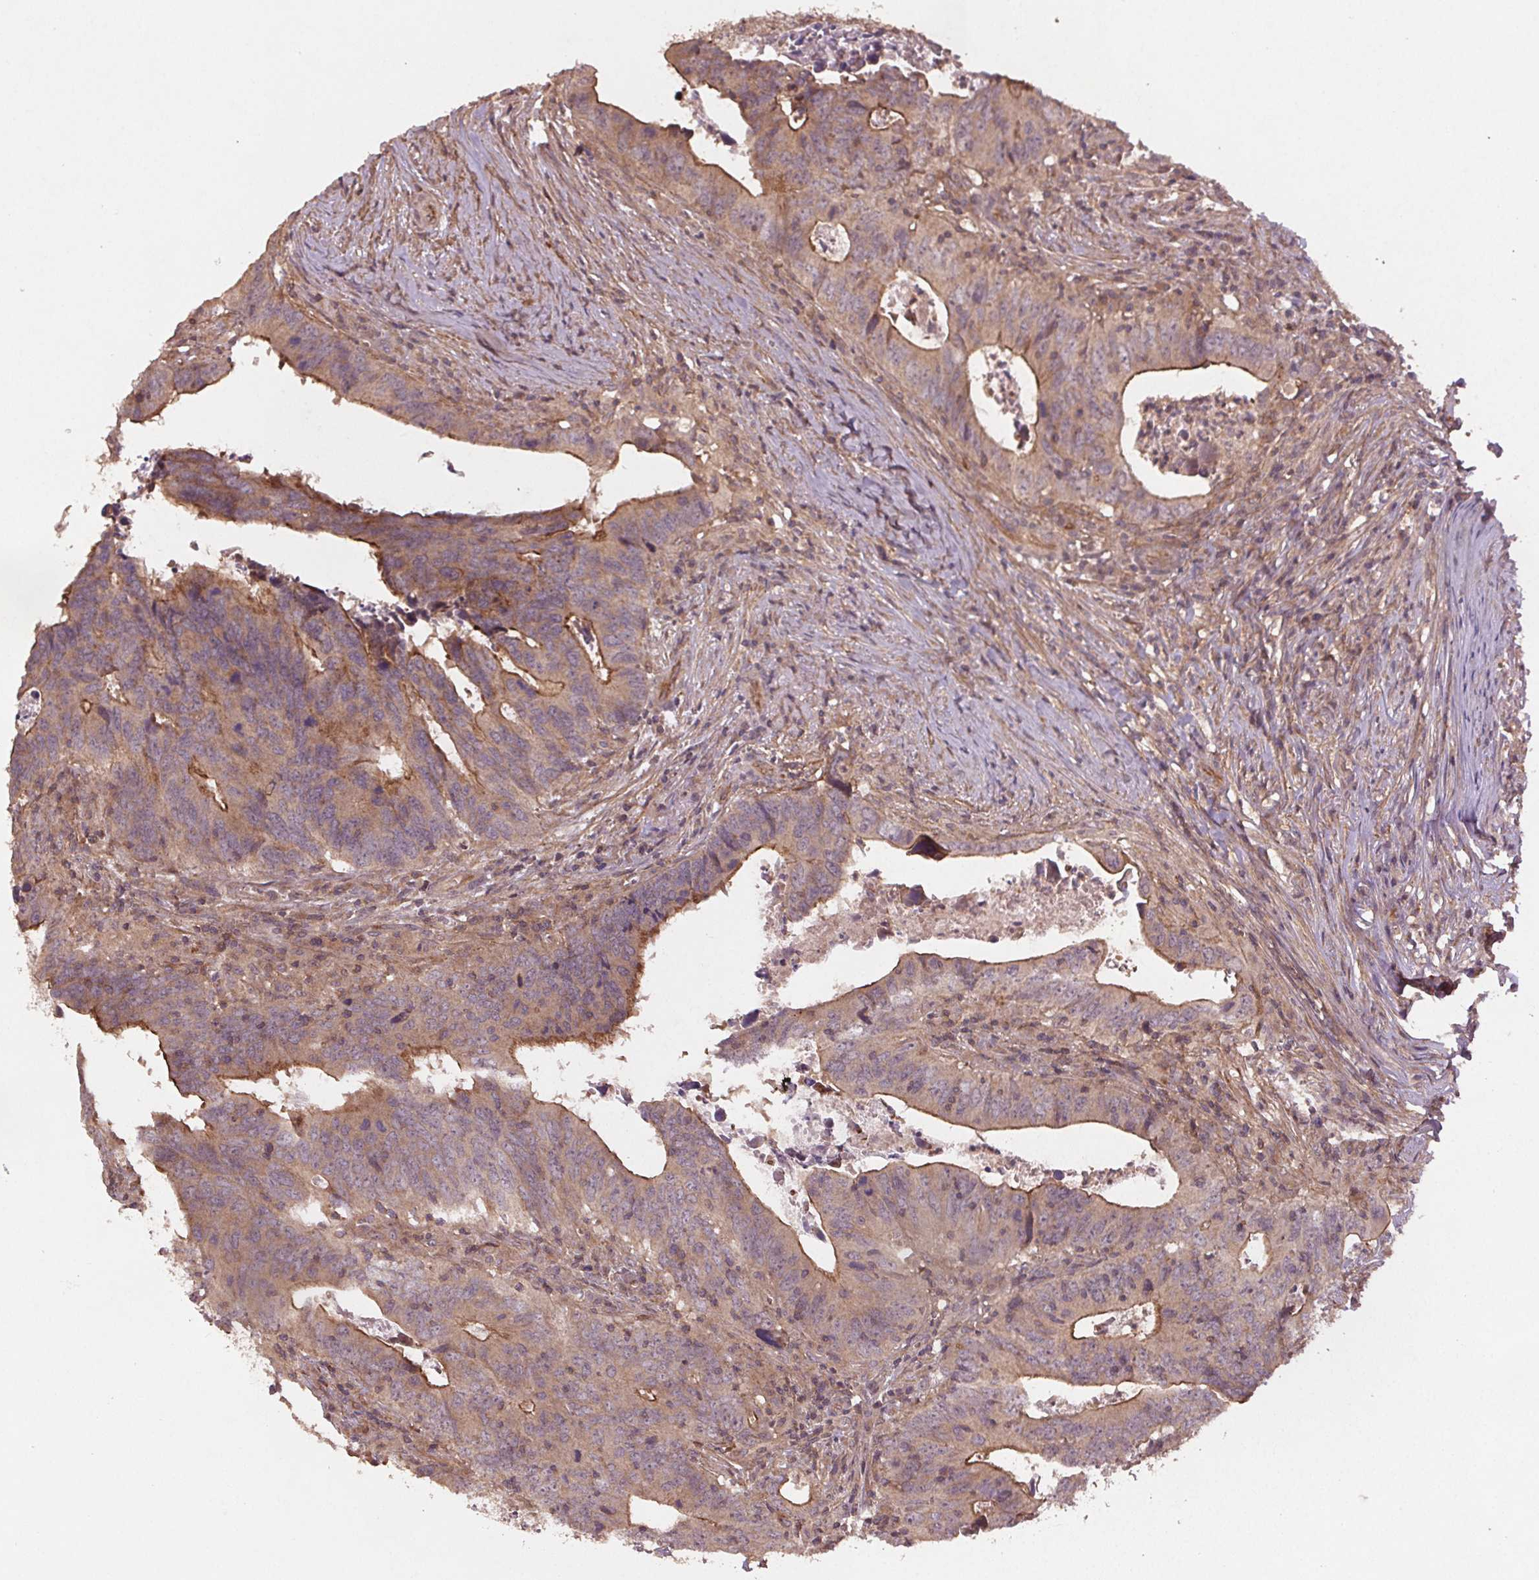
{"staining": {"intensity": "moderate", "quantity": "25%-75%", "location": "cytoplasmic/membranous"}, "tissue": "colorectal cancer", "cell_type": "Tumor cells", "image_type": "cancer", "snomed": [{"axis": "morphology", "description": "Adenocarcinoma, NOS"}, {"axis": "topography", "description": "Colon"}], "caption": "A histopathology image showing moderate cytoplasmic/membranous positivity in approximately 25%-75% of tumor cells in colorectal adenocarcinoma, as visualized by brown immunohistochemical staining.", "gene": "SEC14L2", "patient": {"sex": "female", "age": 82}}